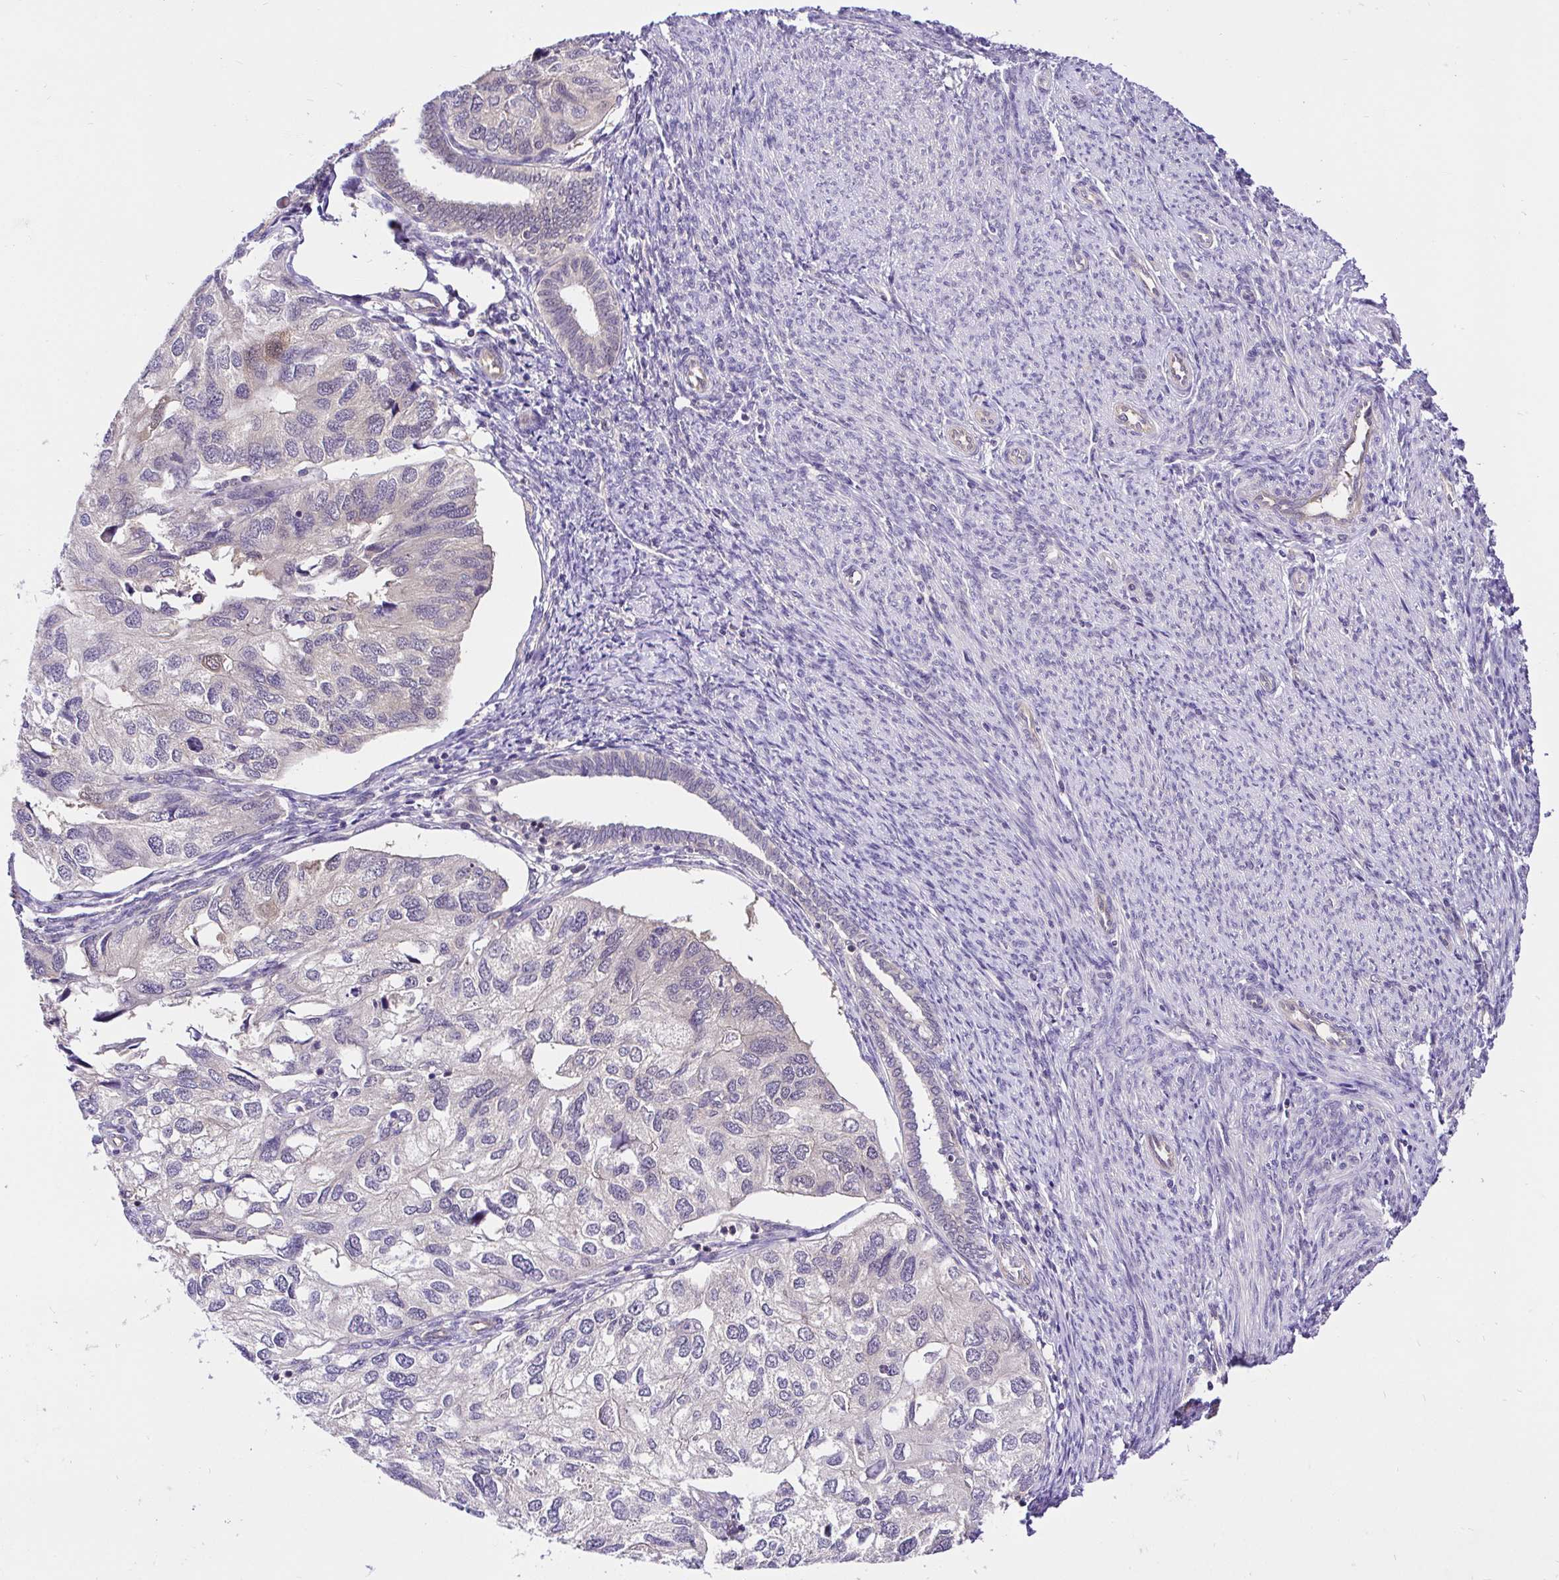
{"staining": {"intensity": "negative", "quantity": "none", "location": "none"}, "tissue": "endometrial cancer", "cell_type": "Tumor cells", "image_type": "cancer", "snomed": [{"axis": "morphology", "description": "Carcinoma, NOS"}, {"axis": "topography", "description": "Uterus"}], "caption": "IHC photomicrograph of neoplastic tissue: endometrial cancer (carcinoma) stained with DAB (3,3'-diaminobenzidine) reveals no significant protein expression in tumor cells.", "gene": "UBE2M", "patient": {"sex": "female", "age": 76}}